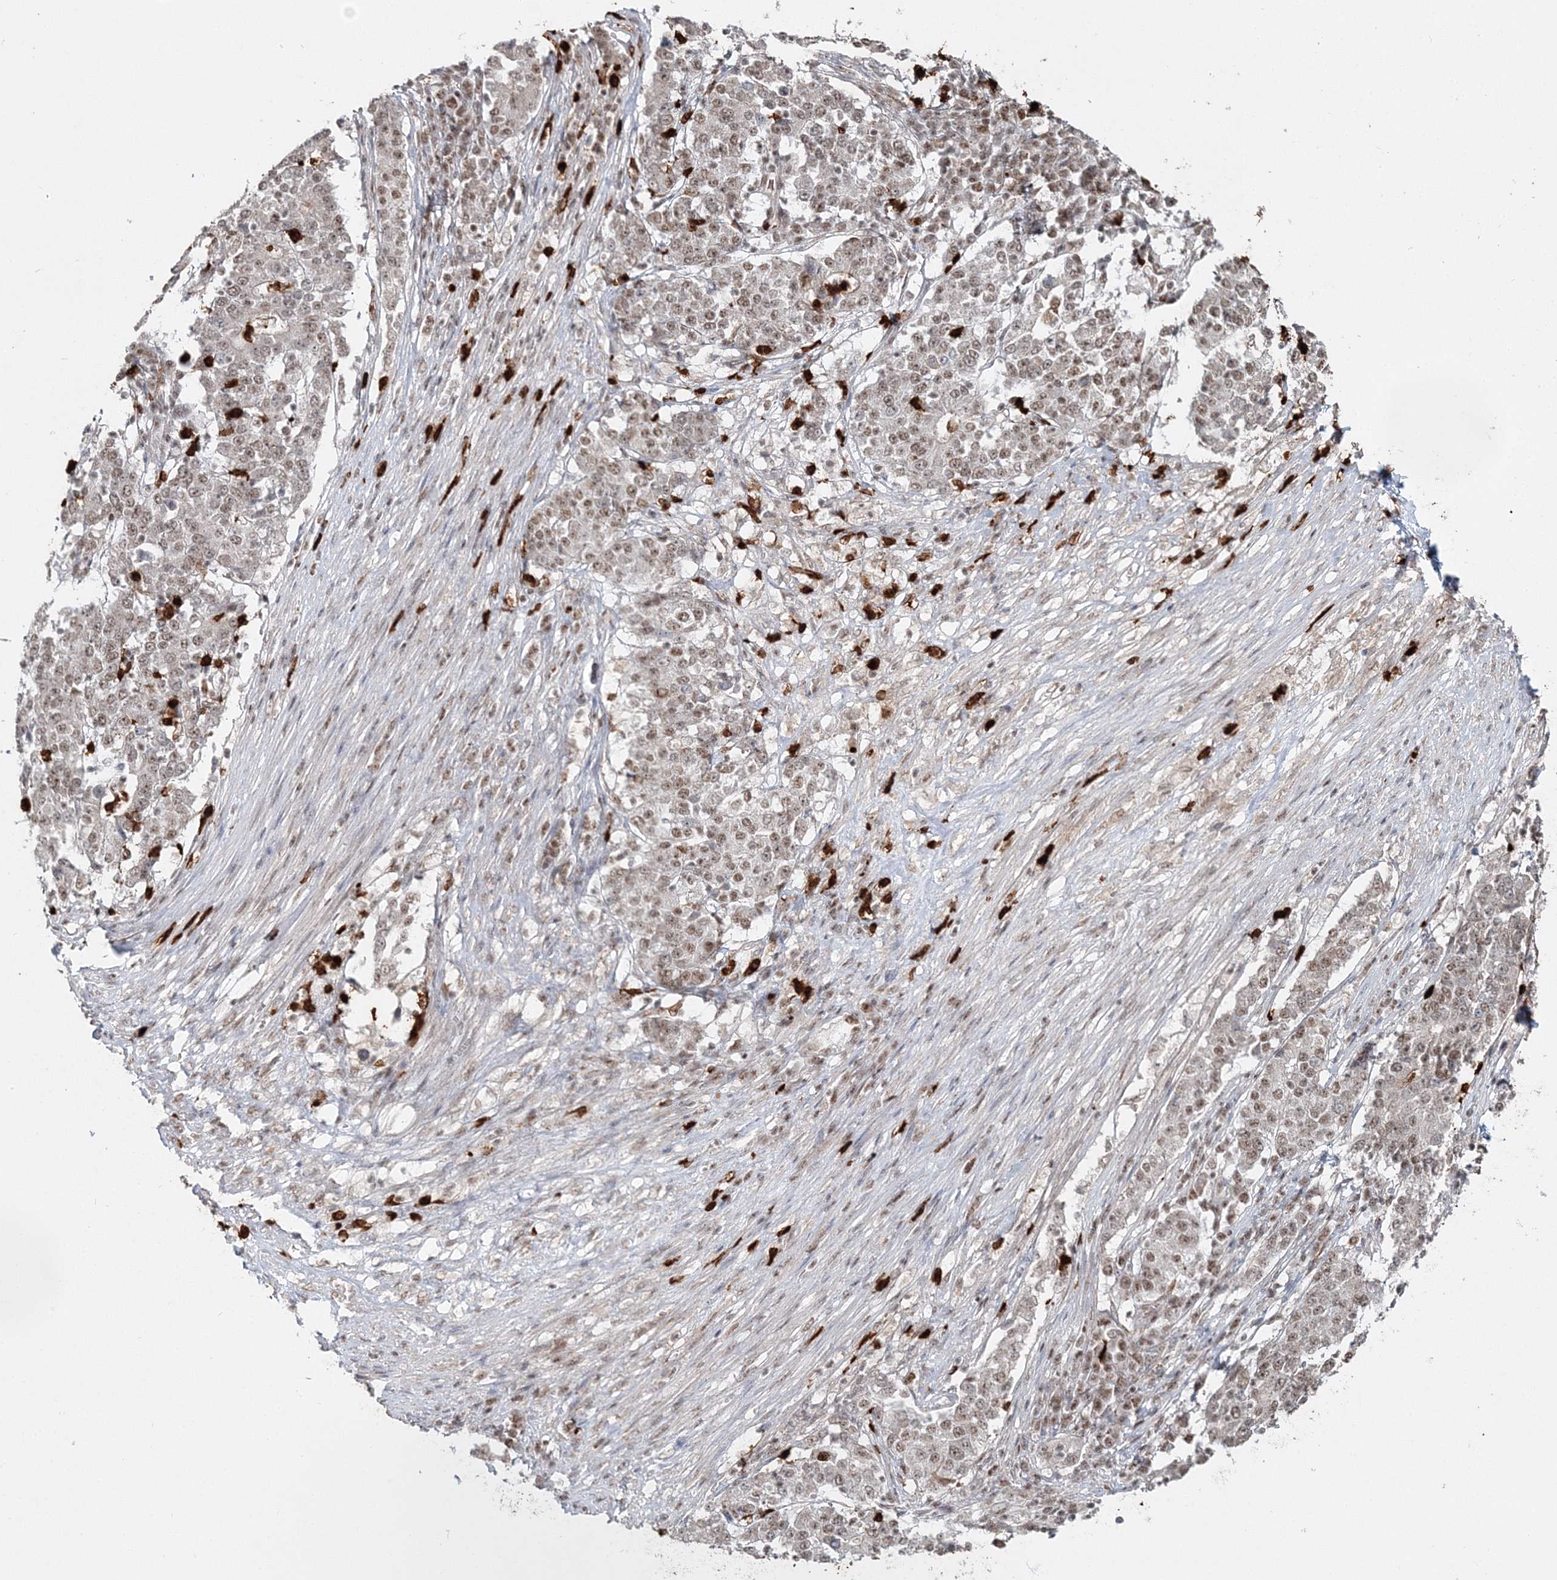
{"staining": {"intensity": "weak", "quantity": ">75%", "location": "nuclear"}, "tissue": "stomach cancer", "cell_type": "Tumor cells", "image_type": "cancer", "snomed": [{"axis": "morphology", "description": "Adenocarcinoma, NOS"}, {"axis": "topography", "description": "Stomach"}], "caption": "Immunohistochemistry (IHC) of adenocarcinoma (stomach) exhibits low levels of weak nuclear expression in approximately >75% of tumor cells.", "gene": "QRICH1", "patient": {"sex": "male", "age": 59}}